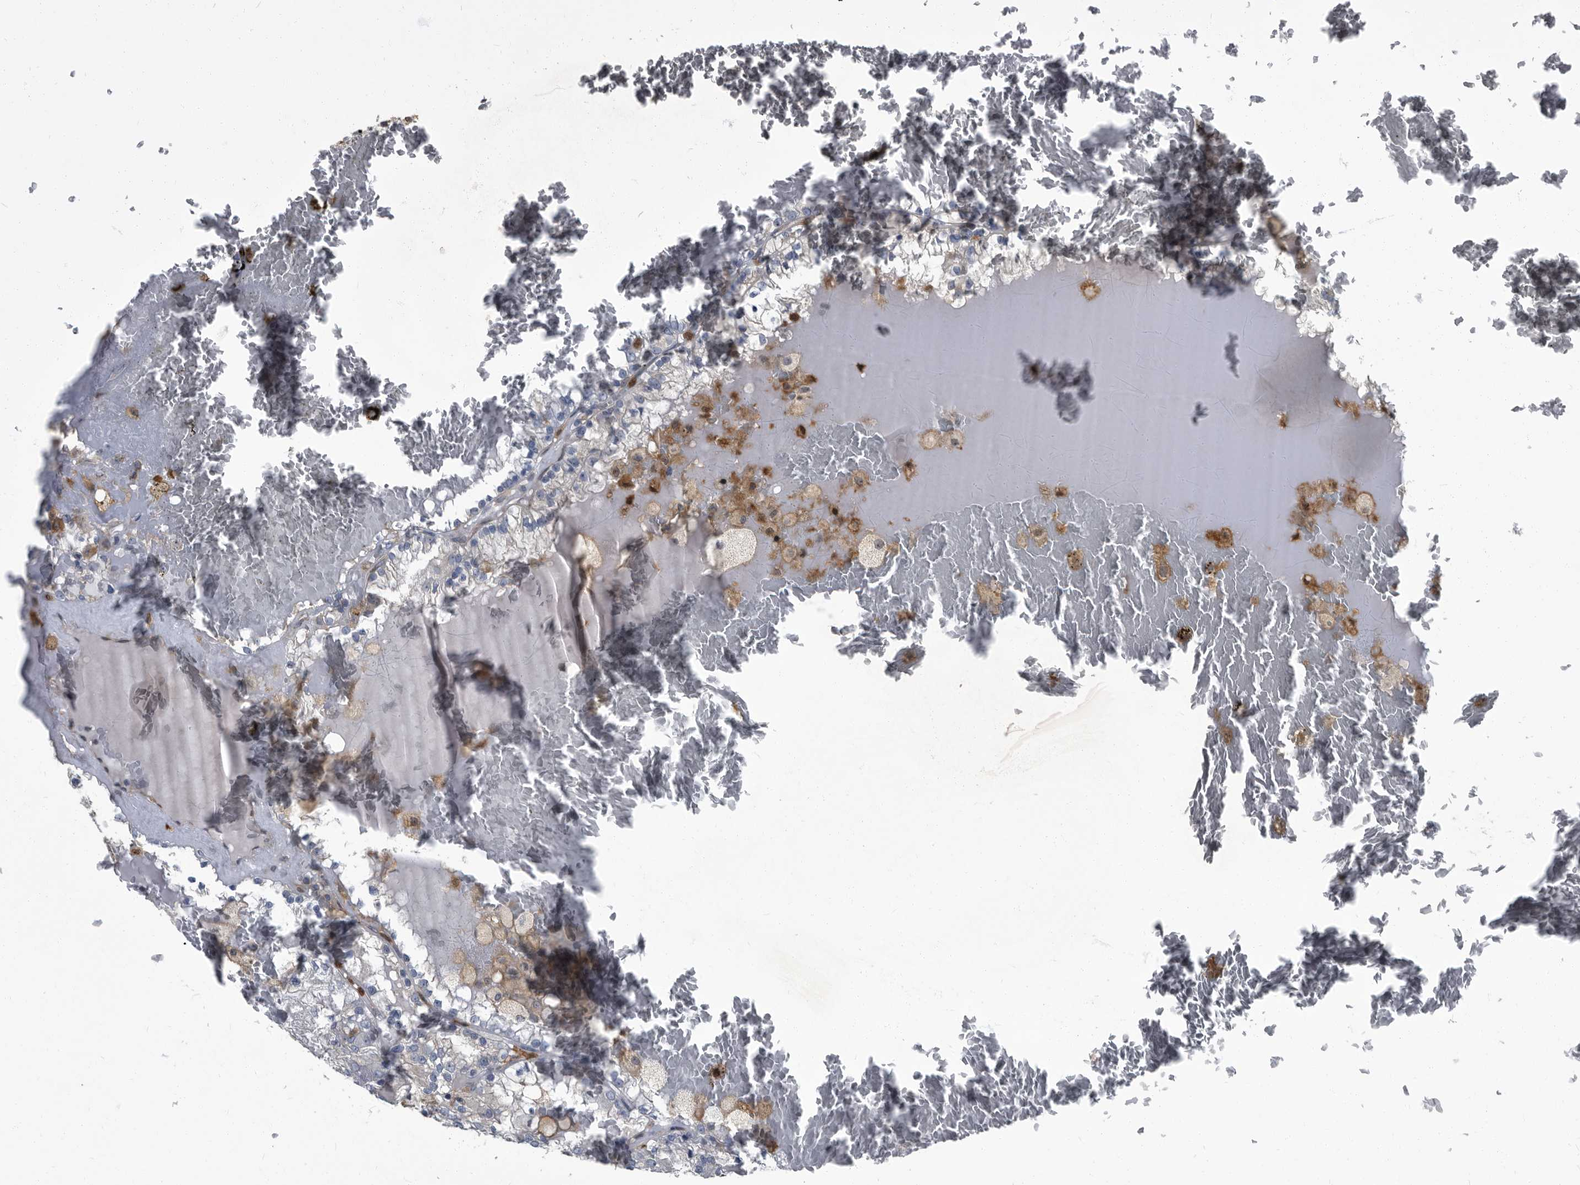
{"staining": {"intensity": "negative", "quantity": "none", "location": "none"}, "tissue": "renal cancer", "cell_type": "Tumor cells", "image_type": "cancer", "snomed": [{"axis": "morphology", "description": "Adenocarcinoma, NOS"}, {"axis": "topography", "description": "Kidney"}], "caption": "Tumor cells are negative for protein expression in human renal adenocarcinoma.", "gene": "CDV3", "patient": {"sex": "female", "age": 56}}